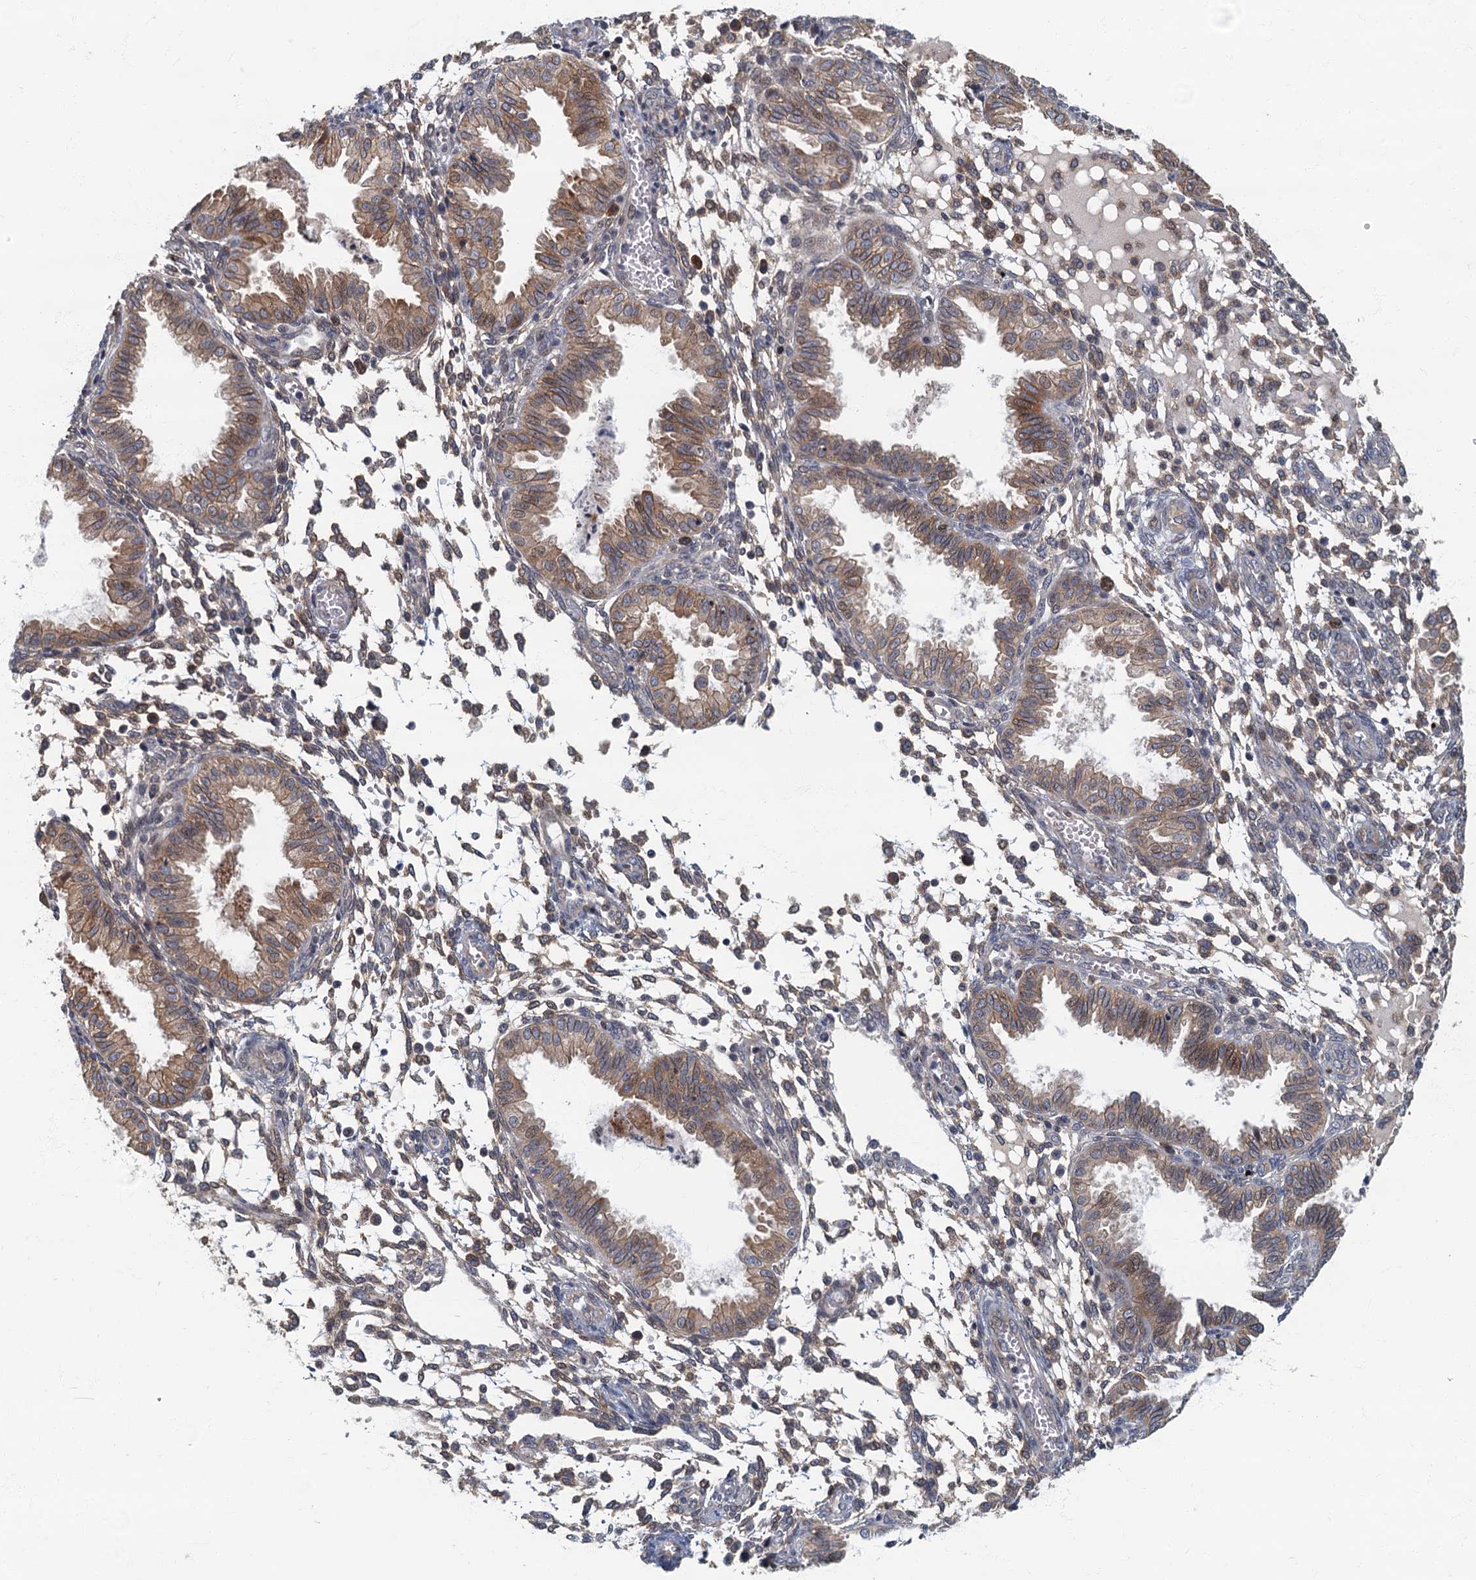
{"staining": {"intensity": "weak", "quantity": "25%-75%", "location": "cytoplasmic/membranous"}, "tissue": "endometrium", "cell_type": "Cells in endometrial stroma", "image_type": "normal", "snomed": [{"axis": "morphology", "description": "Normal tissue, NOS"}, {"axis": "topography", "description": "Endometrium"}], "caption": "The histopathology image demonstrates staining of unremarkable endometrium, revealing weak cytoplasmic/membranous protein positivity (brown color) within cells in endometrial stroma. (IHC, brightfield microscopy, high magnification).", "gene": "CKAP2L", "patient": {"sex": "female", "age": 33}}